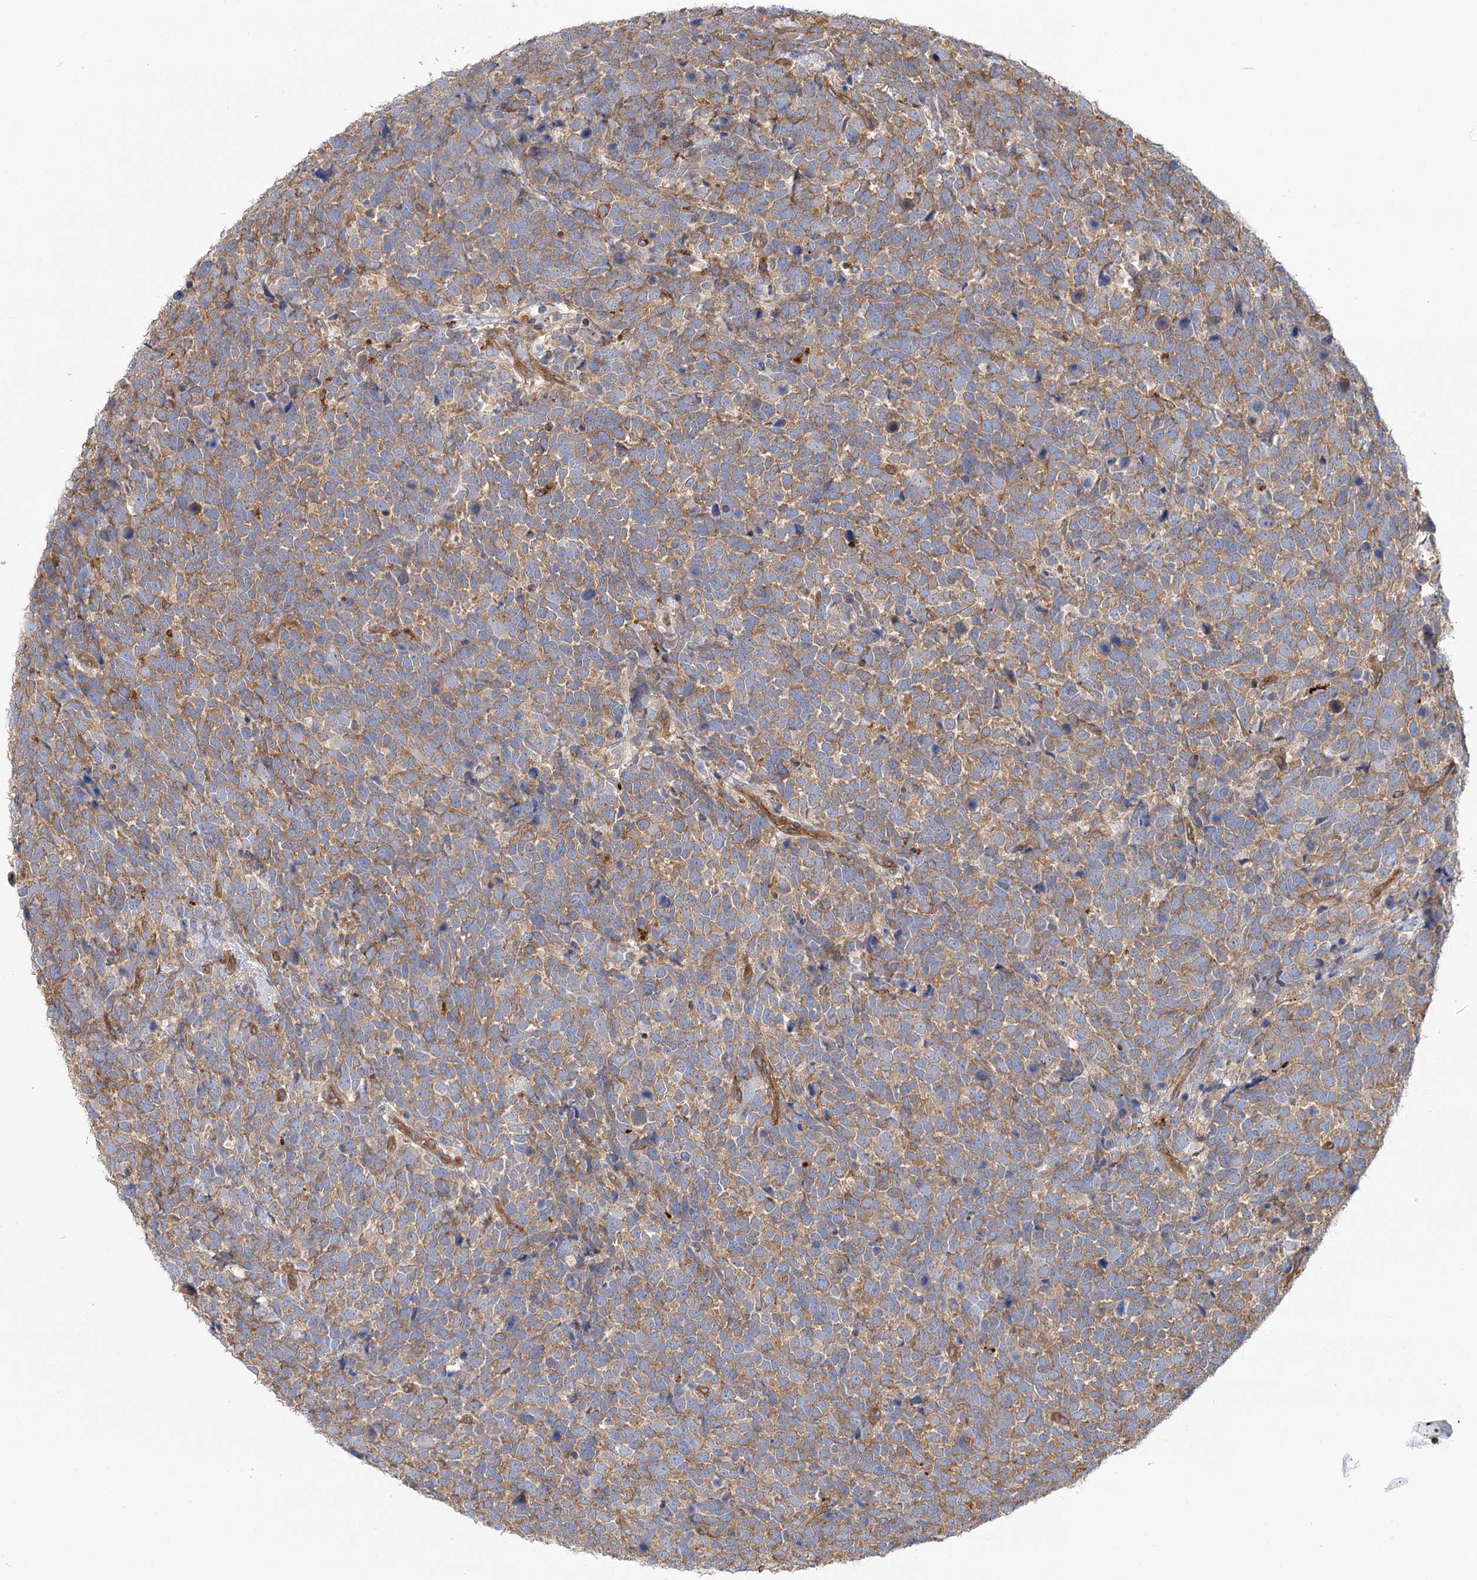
{"staining": {"intensity": "moderate", "quantity": ">75%", "location": "cytoplasmic/membranous"}, "tissue": "urothelial cancer", "cell_type": "Tumor cells", "image_type": "cancer", "snomed": [{"axis": "morphology", "description": "Urothelial carcinoma, High grade"}, {"axis": "topography", "description": "Urinary bladder"}], "caption": "Urothelial cancer stained for a protein (brown) demonstrates moderate cytoplasmic/membranous positive positivity in about >75% of tumor cells.", "gene": "GUSB", "patient": {"sex": "female", "age": 82}}